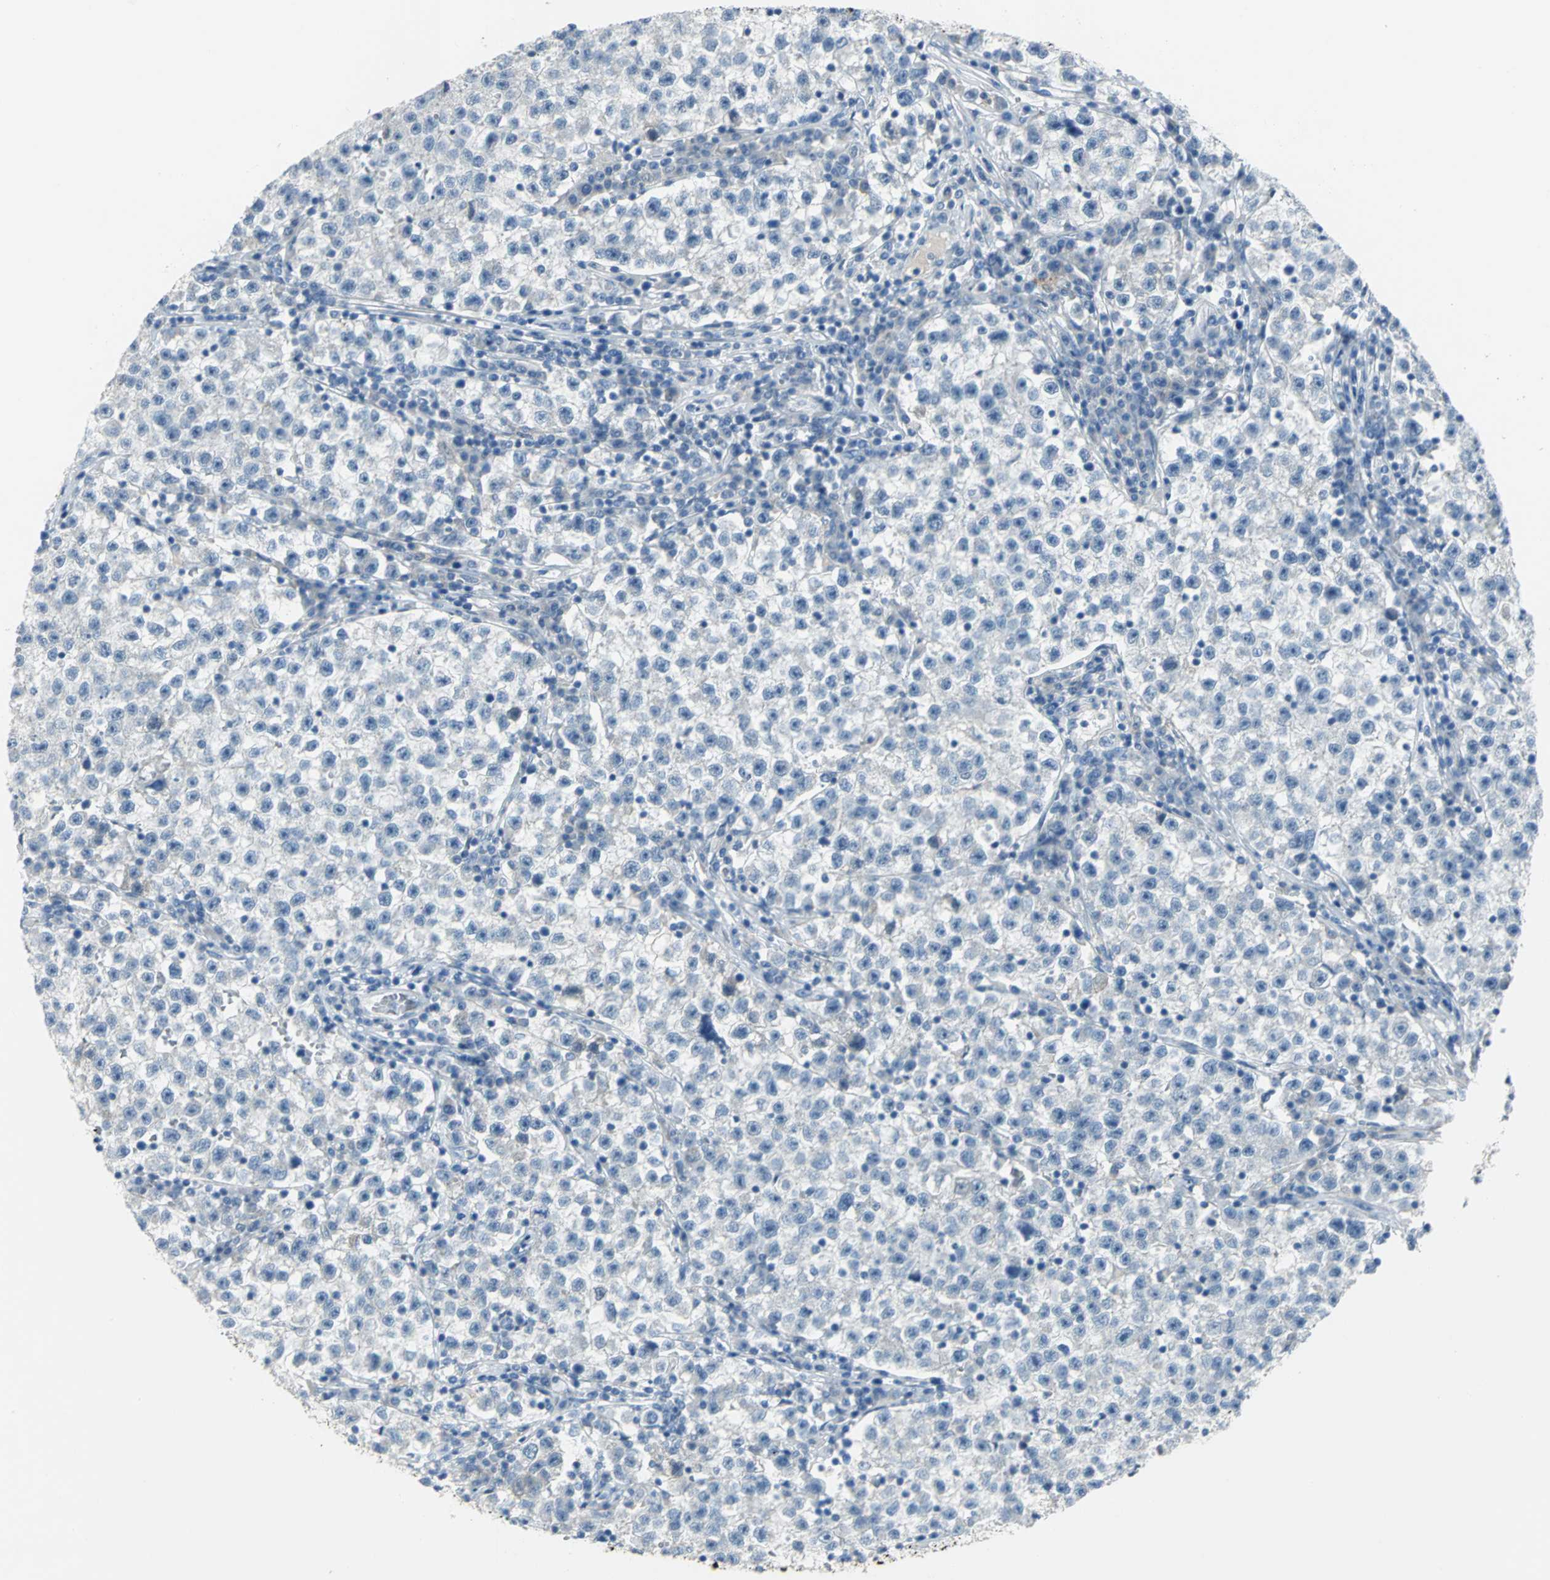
{"staining": {"intensity": "negative", "quantity": "none", "location": "none"}, "tissue": "testis cancer", "cell_type": "Tumor cells", "image_type": "cancer", "snomed": [{"axis": "morphology", "description": "Seminoma, NOS"}, {"axis": "topography", "description": "Testis"}], "caption": "This is an IHC micrograph of human testis cancer (seminoma). There is no expression in tumor cells.", "gene": "PTGDS", "patient": {"sex": "male", "age": 22}}